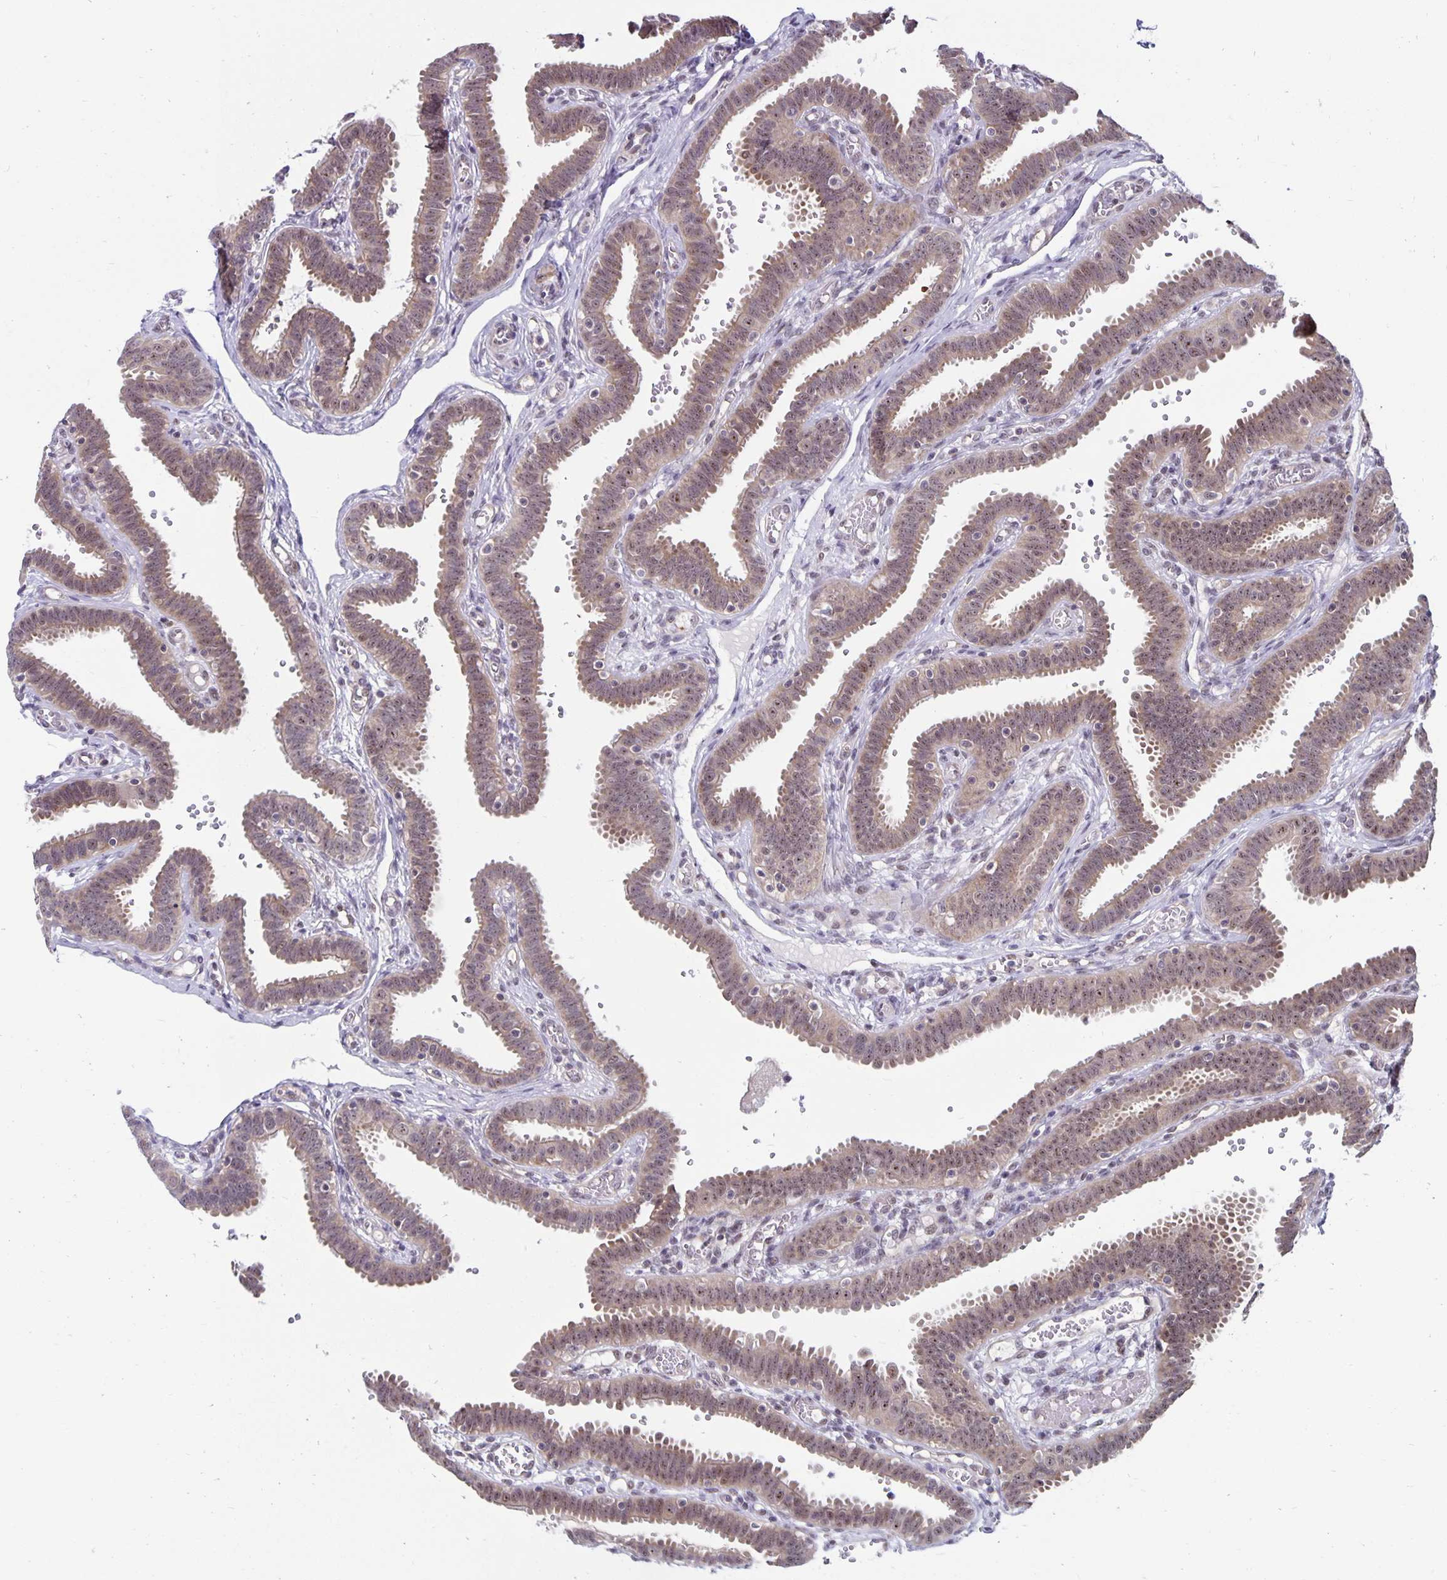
{"staining": {"intensity": "weak", "quantity": ">75%", "location": "cytoplasmic/membranous,nuclear"}, "tissue": "fallopian tube", "cell_type": "Glandular cells", "image_type": "normal", "snomed": [{"axis": "morphology", "description": "Normal tissue, NOS"}, {"axis": "topography", "description": "Fallopian tube"}], "caption": "Human fallopian tube stained for a protein (brown) shows weak cytoplasmic/membranous,nuclear positive staining in about >75% of glandular cells.", "gene": "EXOC6B", "patient": {"sex": "female", "age": 37}}